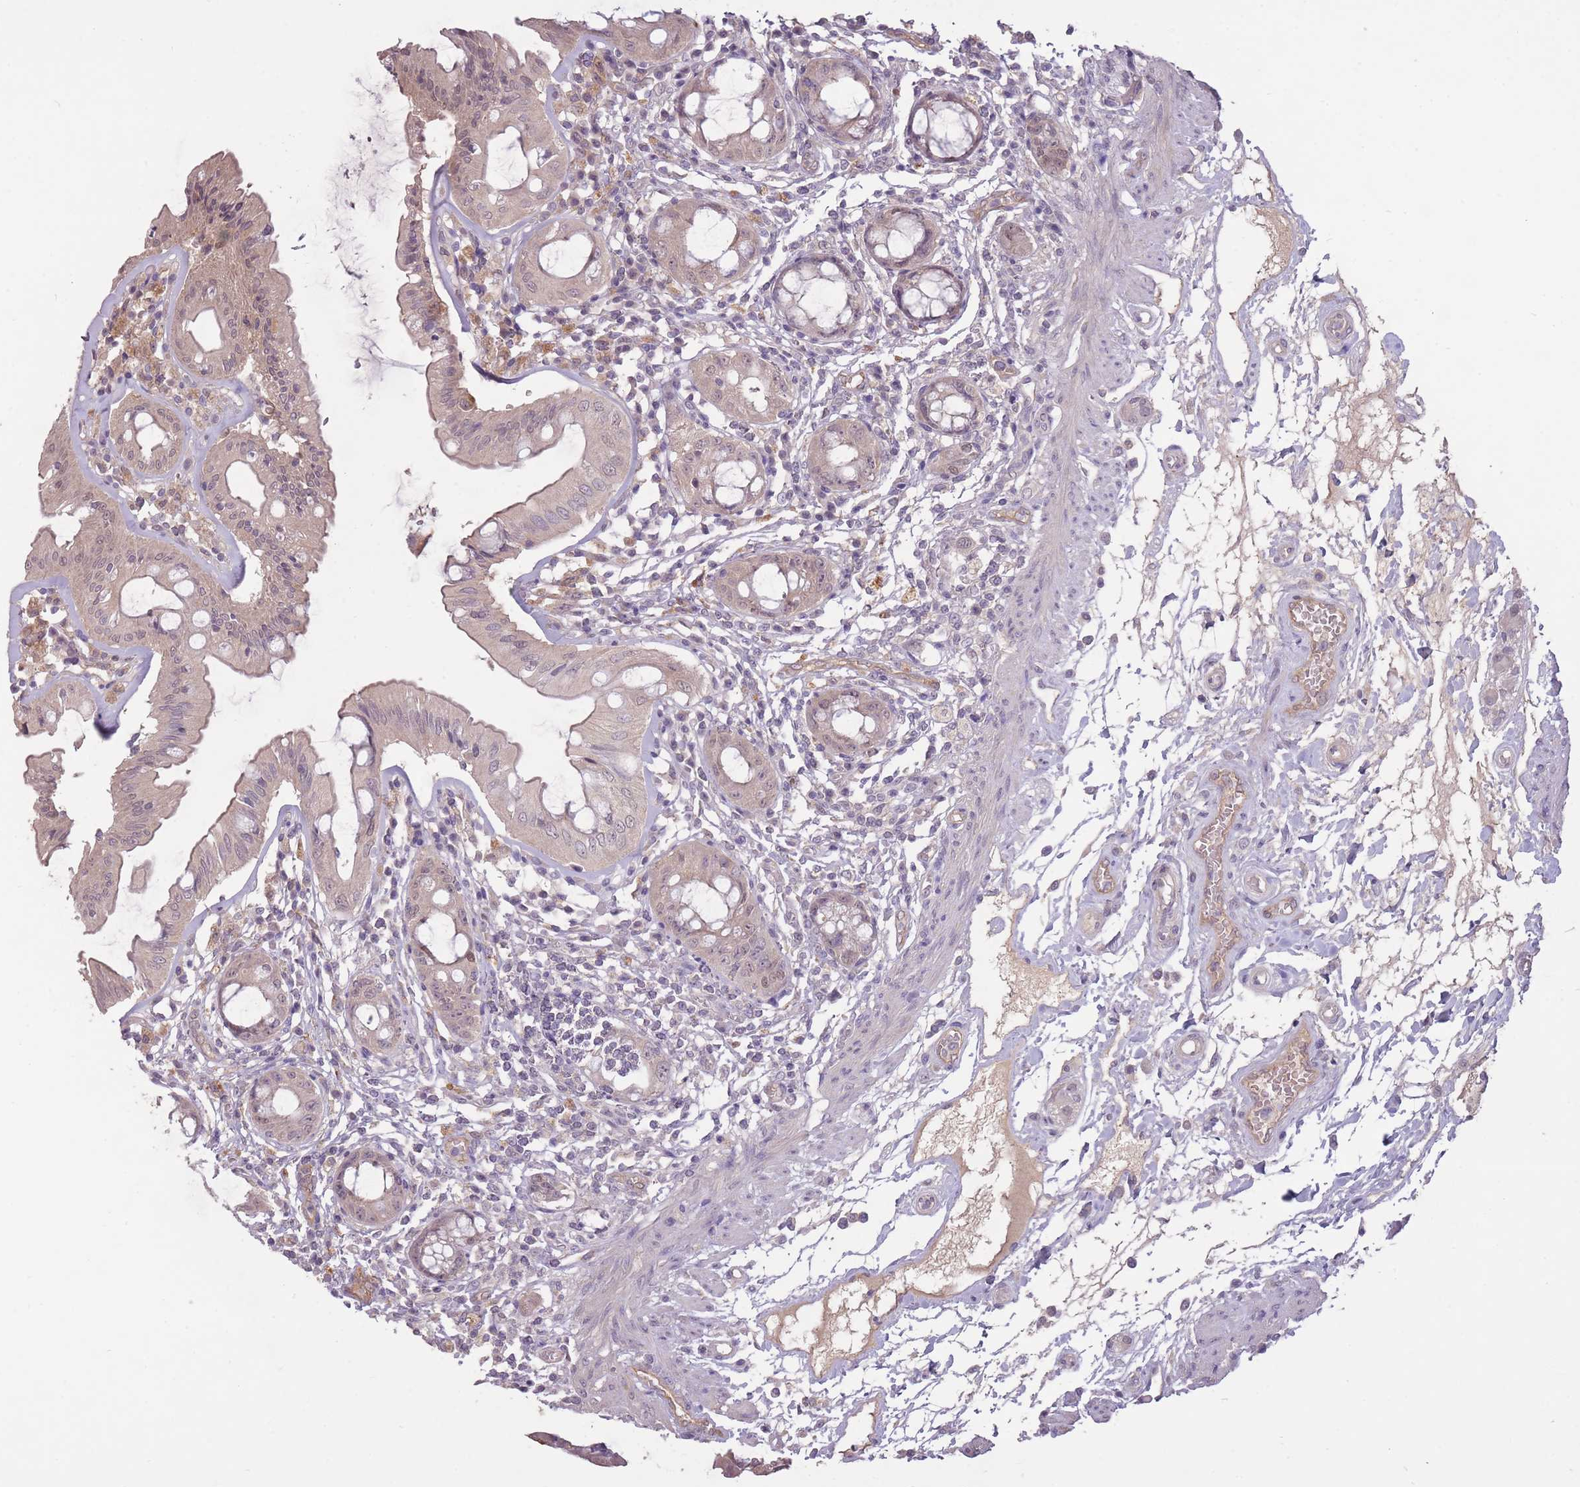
{"staining": {"intensity": "weak", "quantity": "25%-75%", "location": "cytoplasmic/membranous"}, "tissue": "rectum", "cell_type": "Glandular cells", "image_type": "normal", "snomed": [{"axis": "morphology", "description": "Normal tissue, NOS"}, {"axis": "topography", "description": "Rectum"}], "caption": "Immunohistochemistry (IHC) image of benign human rectum stained for a protein (brown), which exhibits low levels of weak cytoplasmic/membranous positivity in approximately 25%-75% of glandular cells.", "gene": "LRATD2", "patient": {"sex": "female", "age": 57}}